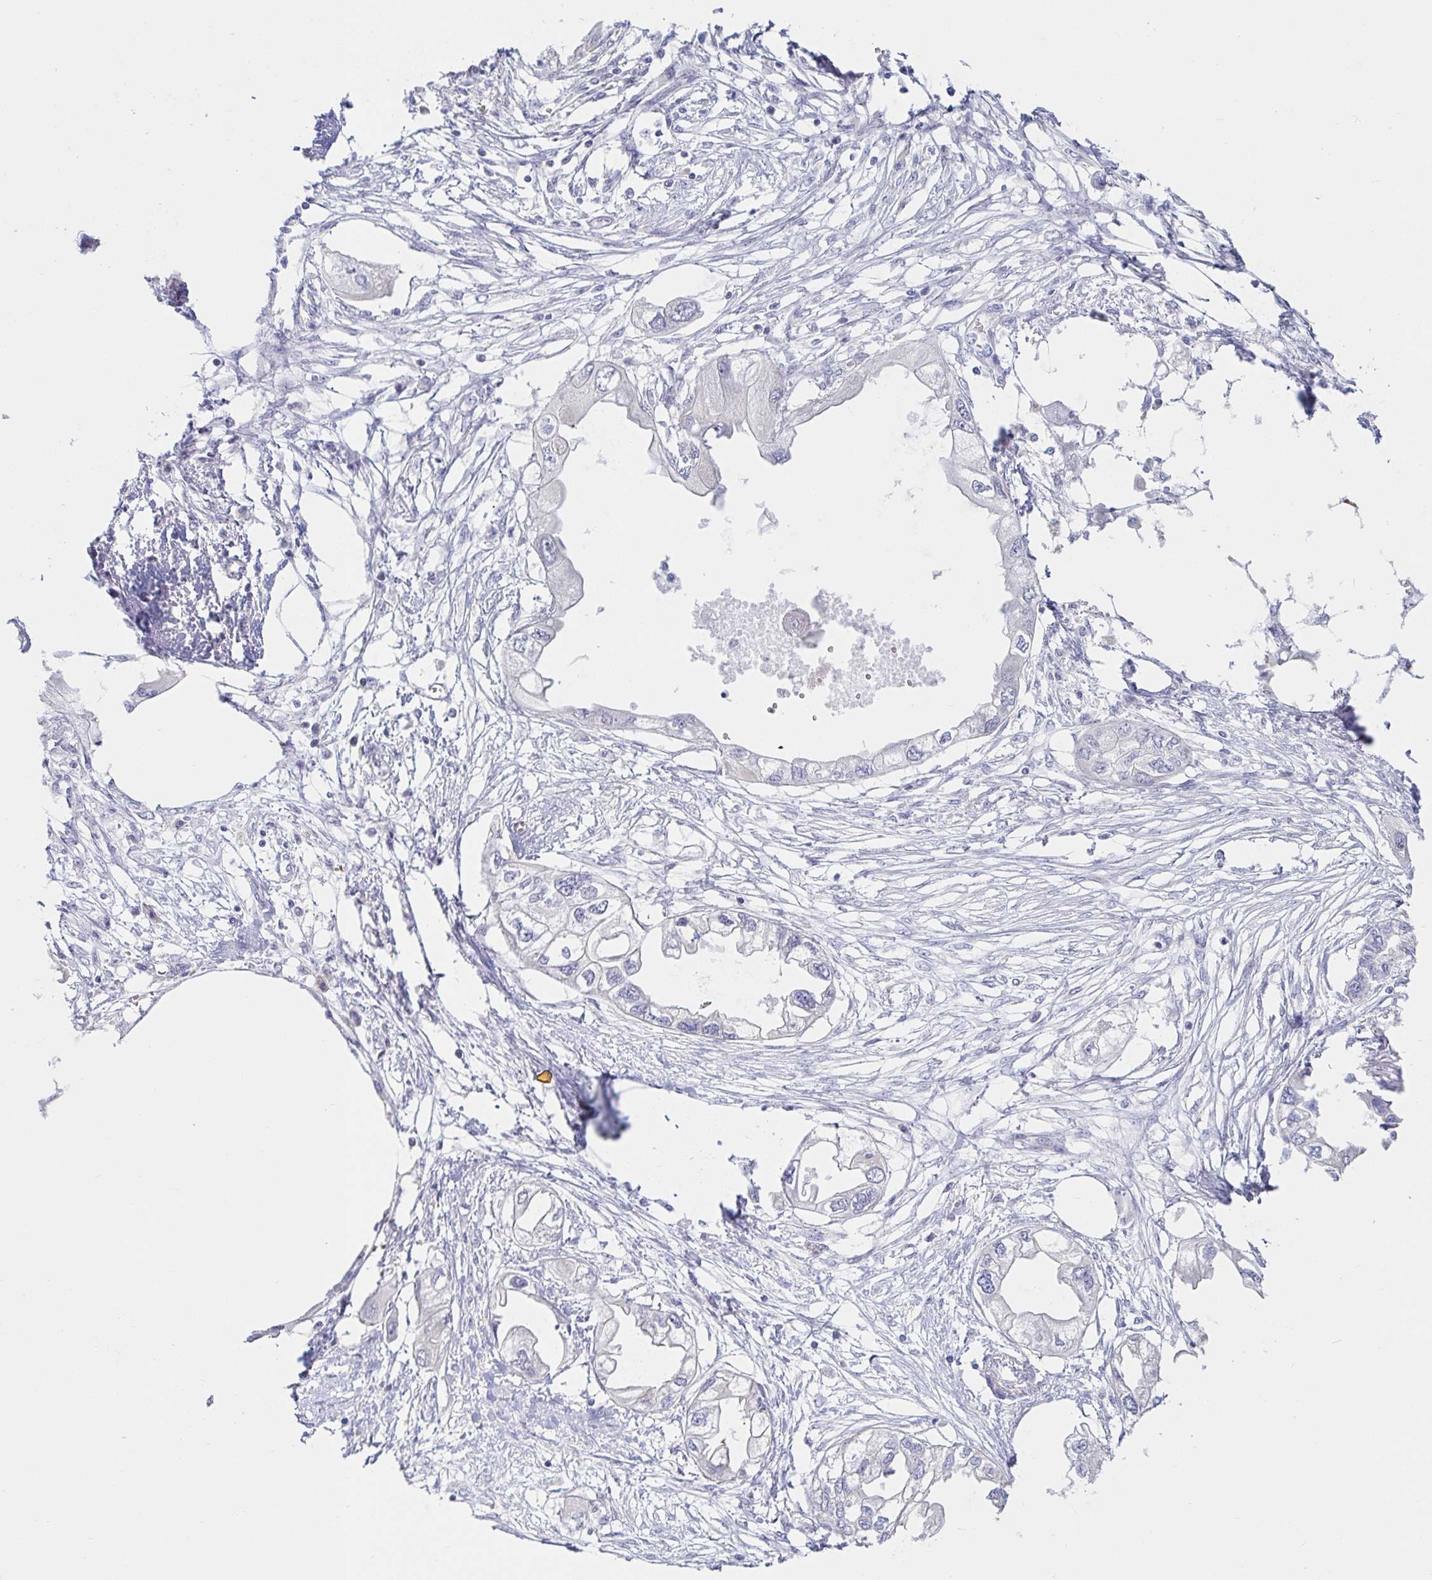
{"staining": {"intensity": "negative", "quantity": "none", "location": "none"}, "tissue": "endometrial cancer", "cell_type": "Tumor cells", "image_type": "cancer", "snomed": [{"axis": "morphology", "description": "Adenocarcinoma, NOS"}, {"axis": "morphology", "description": "Adenocarcinoma, metastatic, NOS"}, {"axis": "topography", "description": "Adipose tissue"}, {"axis": "topography", "description": "Endometrium"}], "caption": "An immunohistochemistry (IHC) micrograph of endometrial cancer (metastatic adenocarcinoma) is shown. There is no staining in tumor cells of endometrial cancer (metastatic adenocarcinoma).", "gene": "C4orf17", "patient": {"sex": "female", "age": 67}}